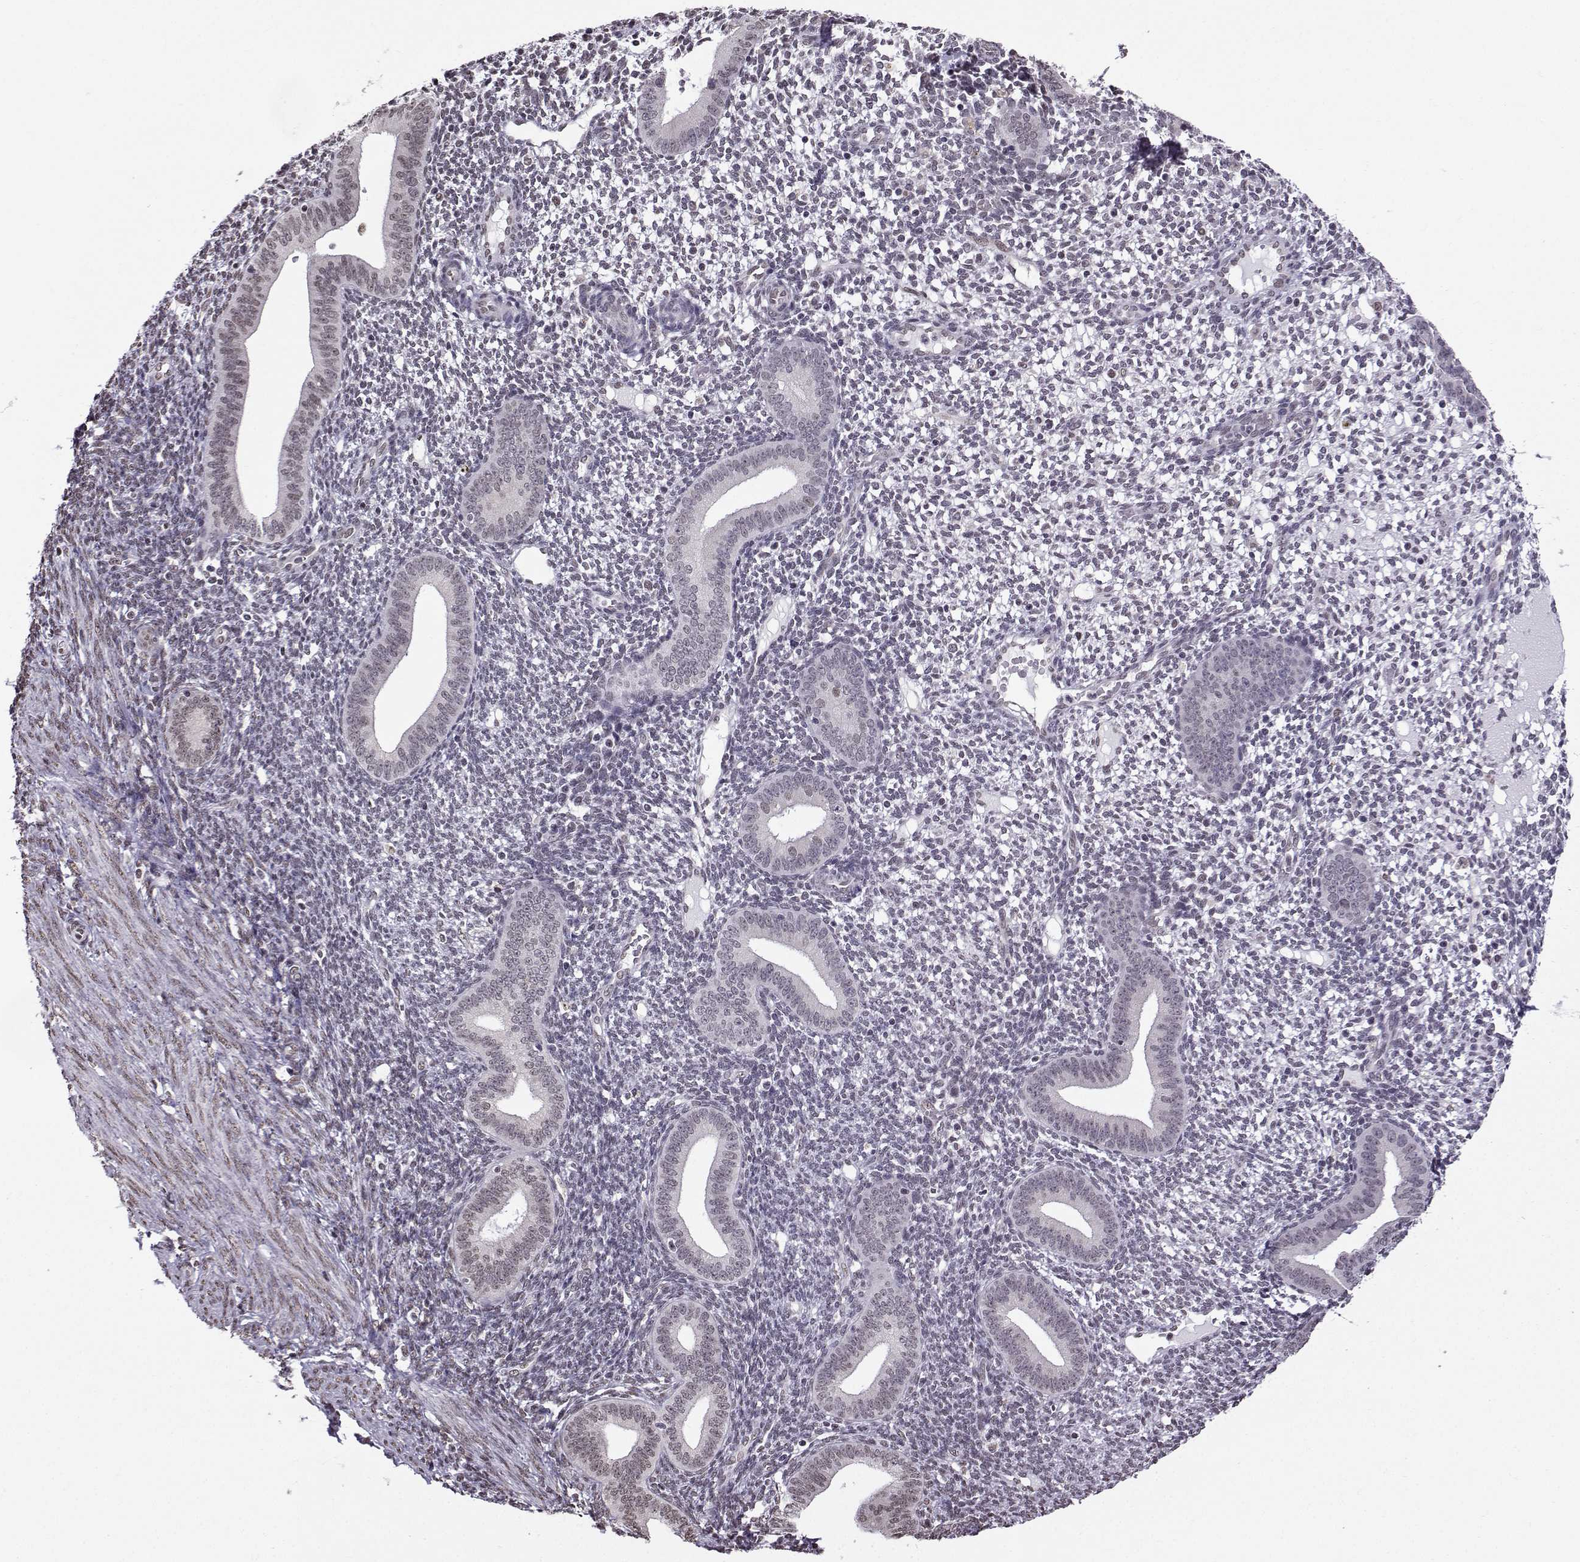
{"staining": {"intensity": "negative", "quantity": "none", "location": "none"}, "tissue": "endometrium", "cell_type": "Cells in endometrial stroma", "image_type": "normal", "snomed": [{"axis": "morphology", "description": "Normal tissue, NOS"}, {"axis": "topography", "description": "Endometrium"}], "caption": "Micrograph shows no protein positivity in cells in endometrial stroma of benign endometrium. (Immunohistochemistry, brightfield microscopy, high magnification).", "gene": "EZH1", "patient": {"sex": "female", "age": 40}}